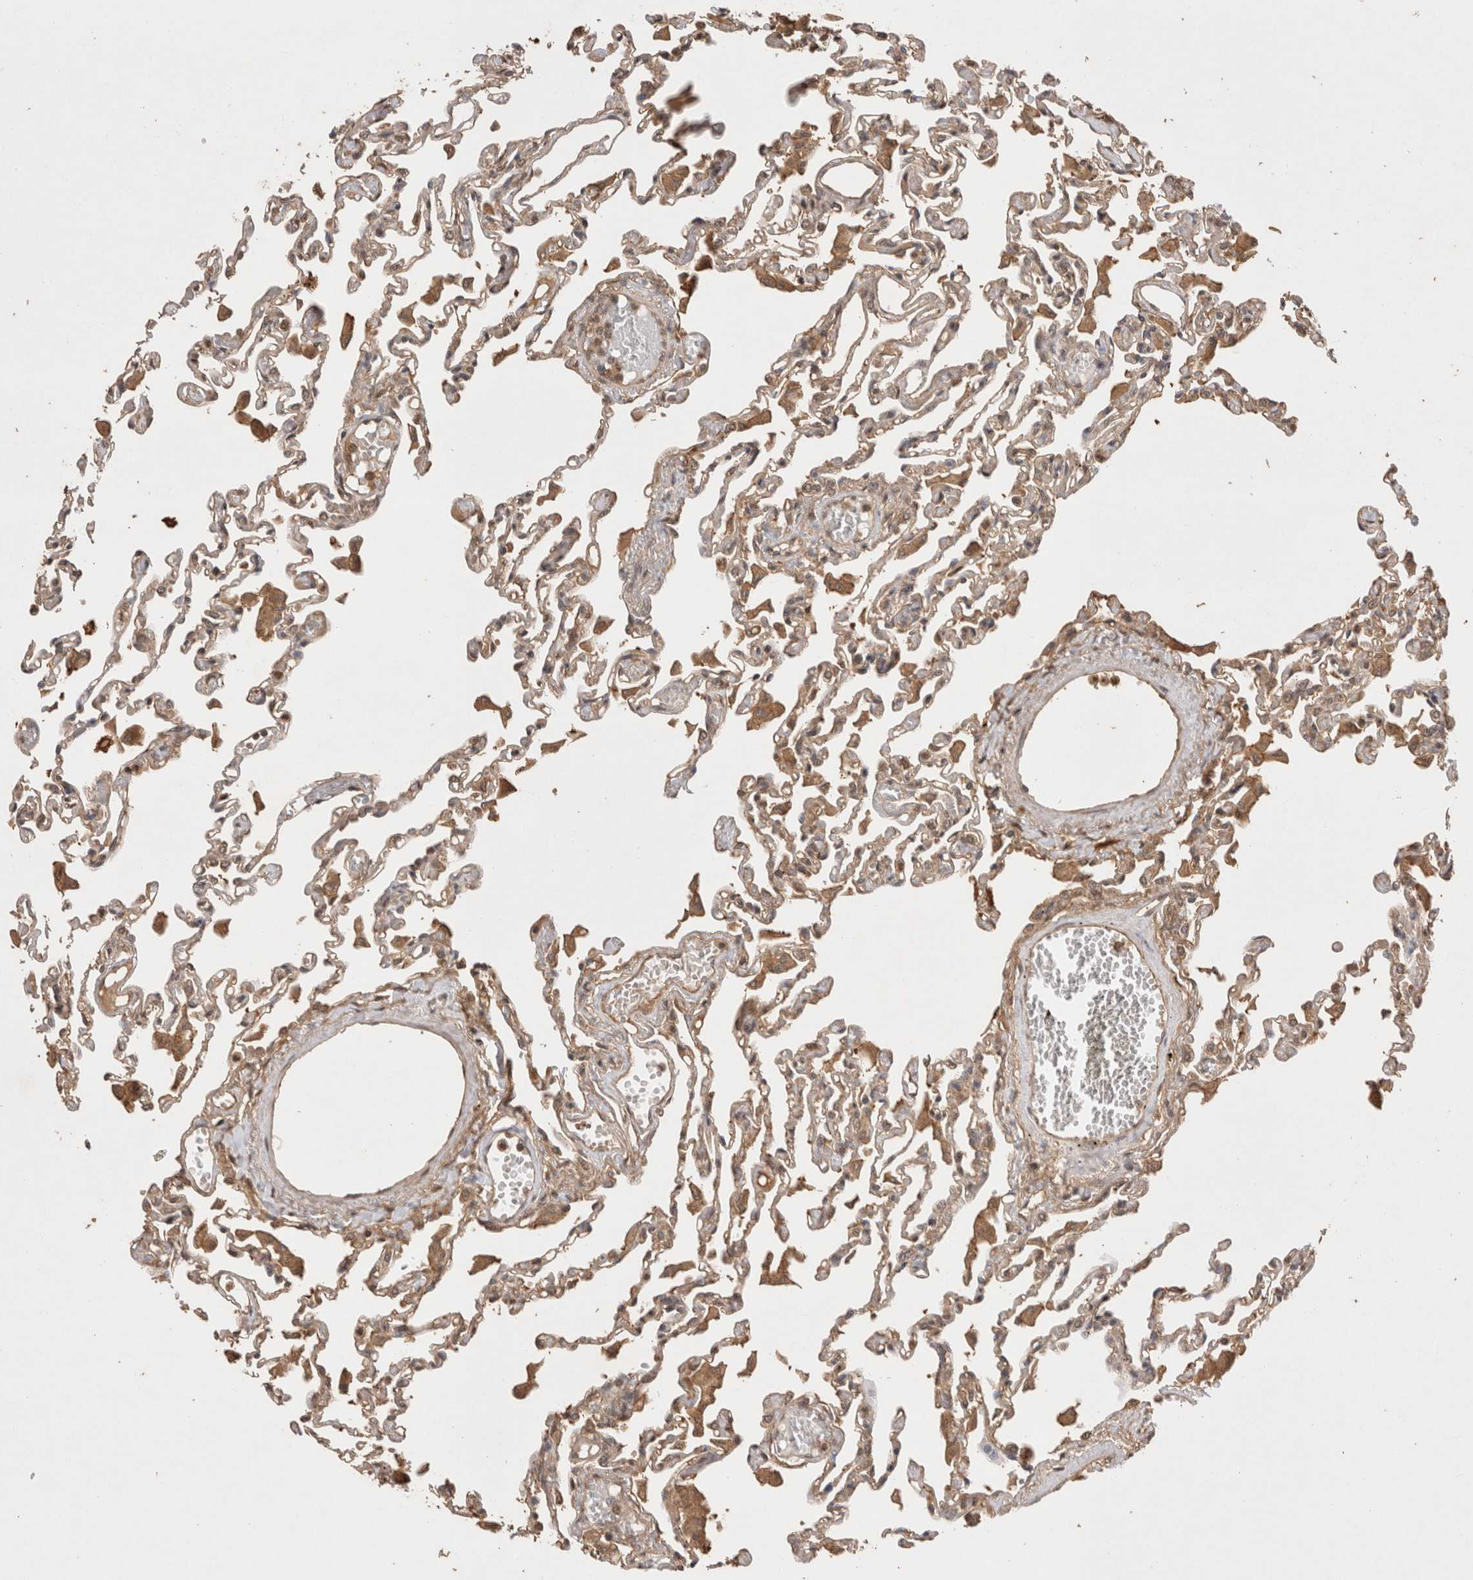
{"staining": {"intensity": "moderate", "quantity": ">75%", "location": "cytoplasmic/membranous"}, "tissue": "lung", "cell_type": "Alveolar cells", "image_type": "normal", "snomed": [{"axis": "morphology", "description": "Normal tissue, NOS"}, {"axis": "topography", "description": "Bronchus"}, {"axis": "topography", "description": "Lung"}], "caption": "A brown stain shows moderate cytoplasmic/membranous expression of a protein in alveolar cells of normal lung.", "gene": "PRMT3", "patient": {"sex": "female", "age": 49}}